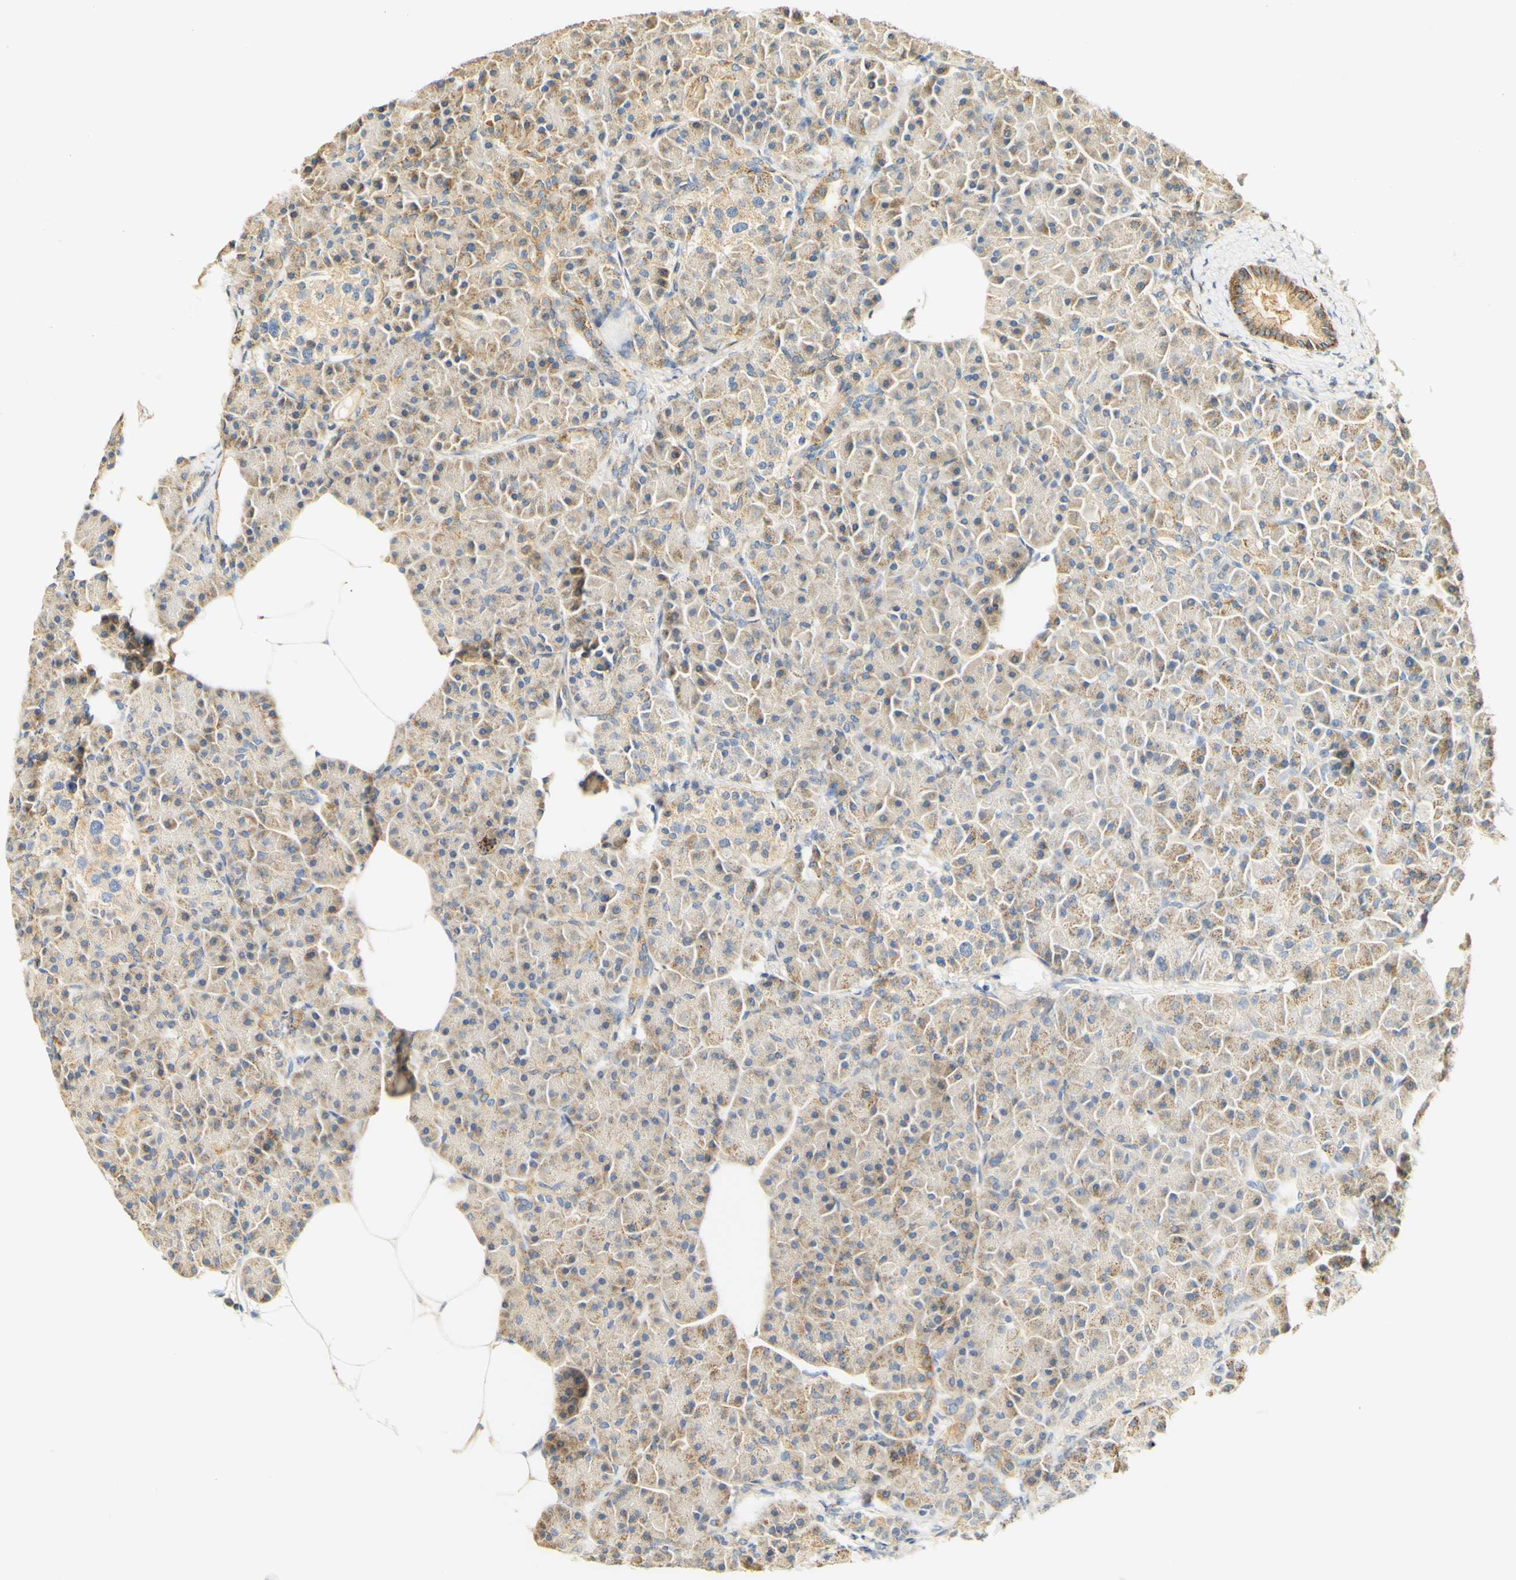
{"staining": {"intensity": "weak", "quantity": ">75%", "location": "cytoplasmic/membranous"}, "tissue": "pancreas", "cell_type": "Exocrine glandular cells", "image_type": "normal", "snomed": [{"axis": "morphology", "description": "Normal tissue, NOS"}, {"axis": "topography", "description": "Pancreas"}], "caption": "Approximately >75% of exocrine glandular cells in benign pancreas show weak cytoplasmic/membranous protein expression as visualized by brown immunohistochemical staining.", "gene": "PCDH7", "patient": {"sex": "female", "age": 70}}